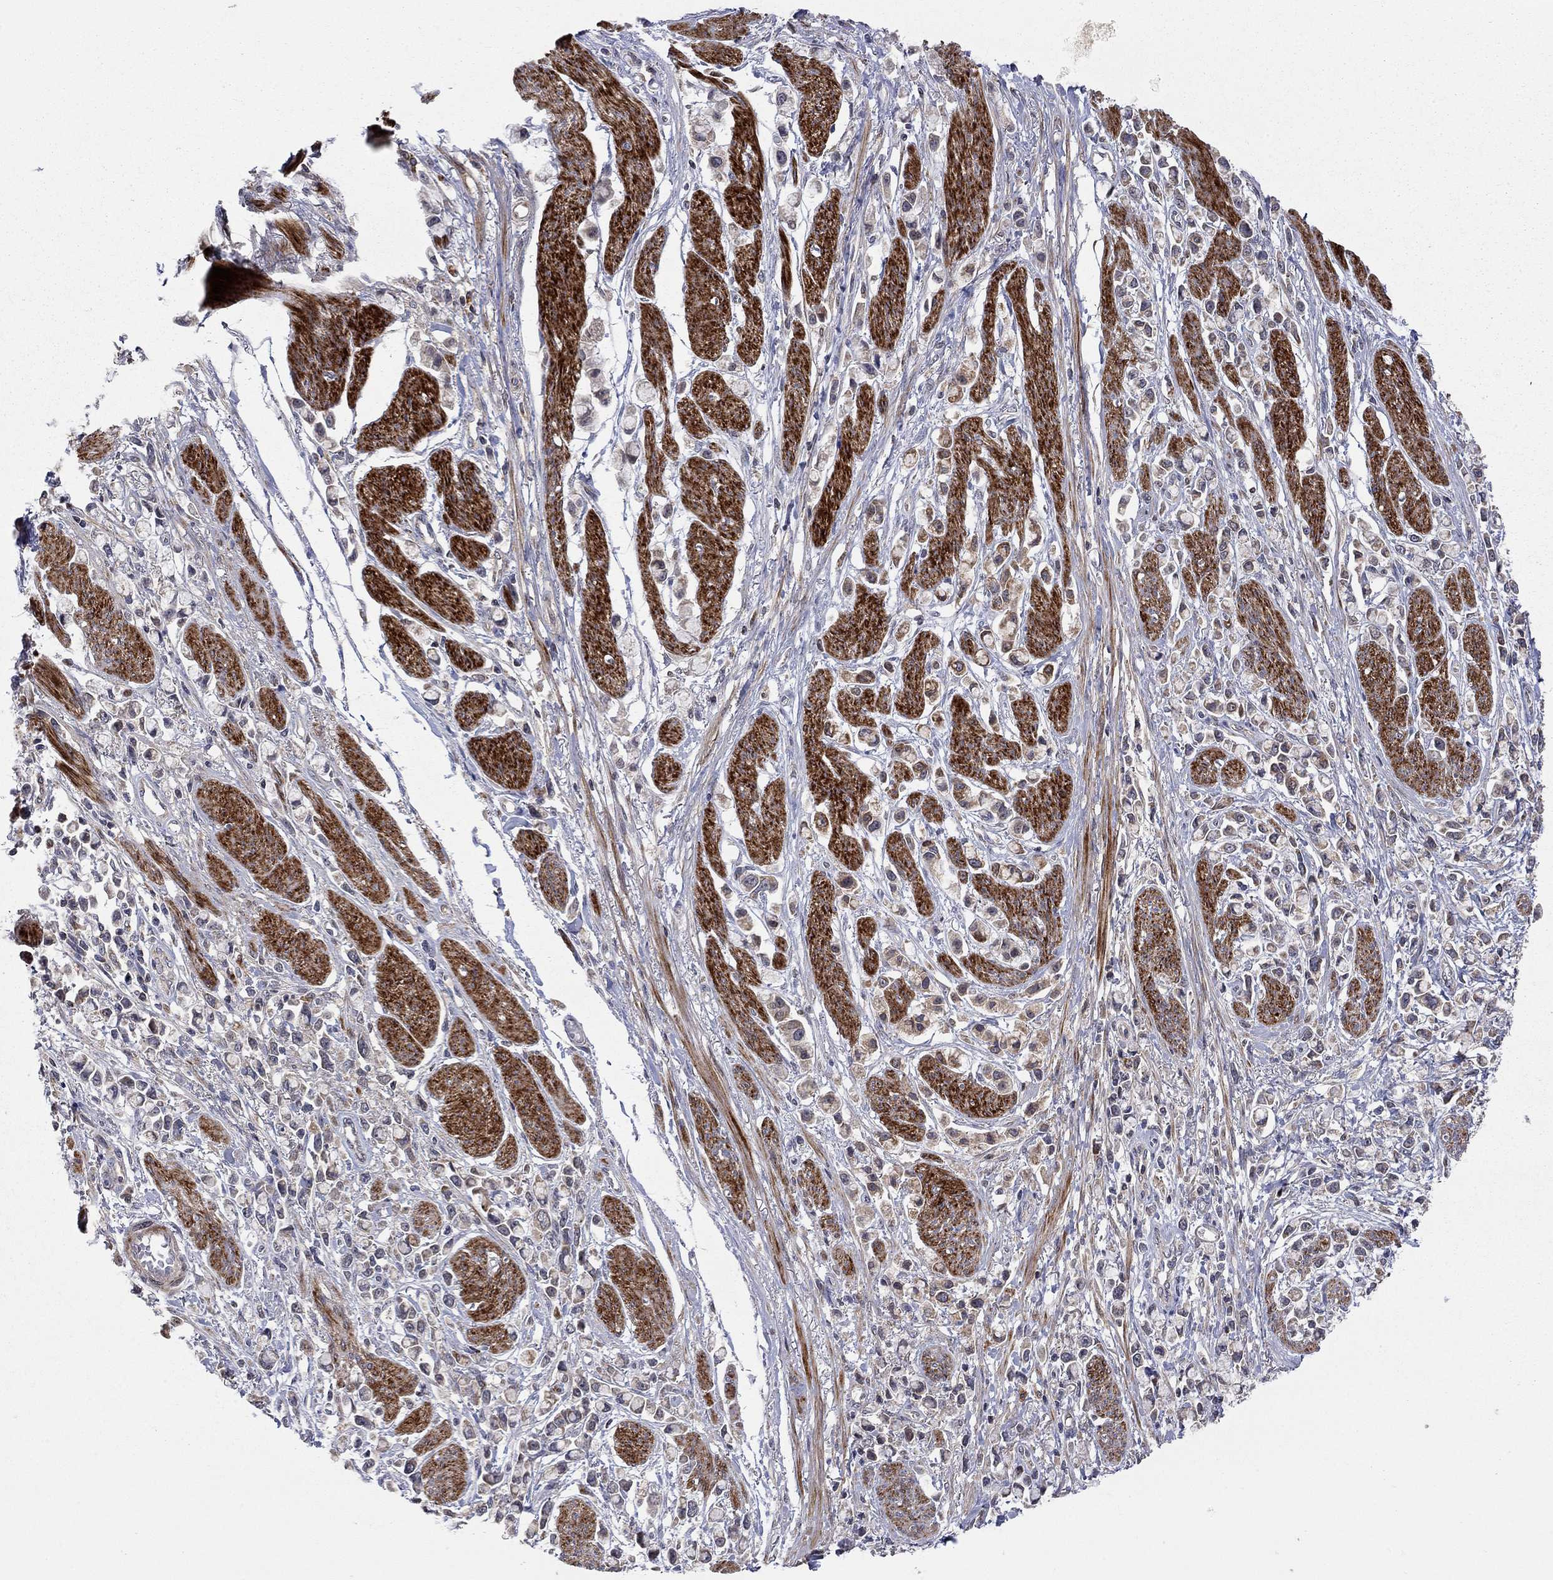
{"staining": {"intensity": "weak", "quantity": ">75%", "location": "cytoplasmic/membranous"}, "tissue": "stomach cancer", "cell_type": "Tumor cells", "image_type": "cancer", "snomed": [{"axis": "morphology", "description": "Adenocarcinoma, NOS"}, {"axis": "topography", "description": "Stomach"}], "caption": "This is an image of immunohistochemistry (IHC) staining of stomach cancer (adenocarcinoma), which shows weak staining in the cytoplasmic/membranous of tumor cells.", "gene": "IDS", "patient": {"sex": "female", "age": 81}}